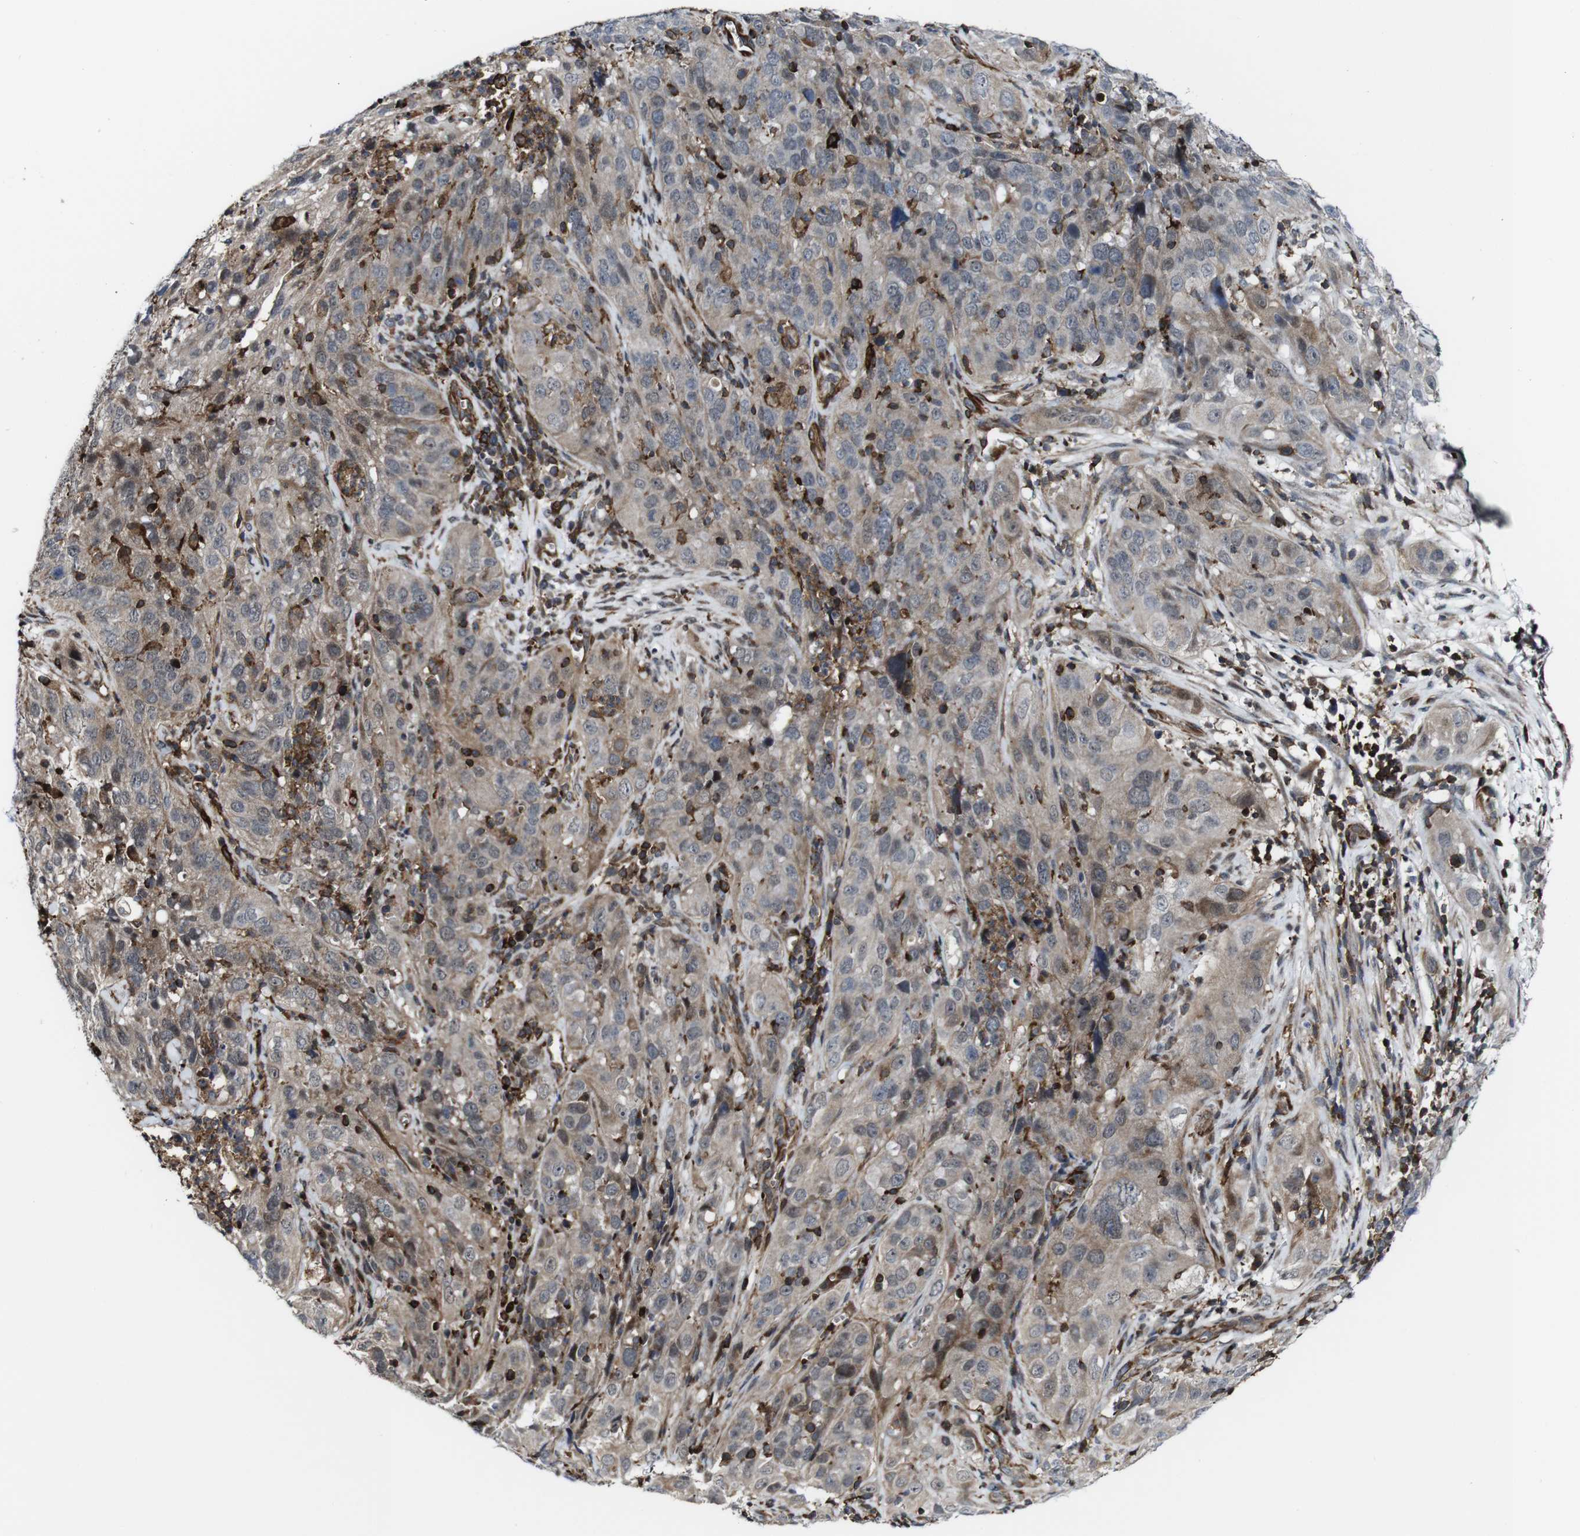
{"staining": {"intensity": "weak", "quantity": ">75%", "location": "cytoplasmic/membranous,nuclear"}, "tissue": "cervical cancer", "cell_type": "Tumor cells", "image_type": "cancer", "snomed": [{"axis": "morphology", "description": "Squamous cell carcinoma, NOS"}, {"axis": "topography", "description": "Cervix"}], "caption": "Weak cytoplasmic/membranous and nuclear positivity is seen in about >75% of tumor cells in squamous cell carcinoma (cervical).", "gene": "JAK2", "patient": {"sex": "female", "age": 32}}